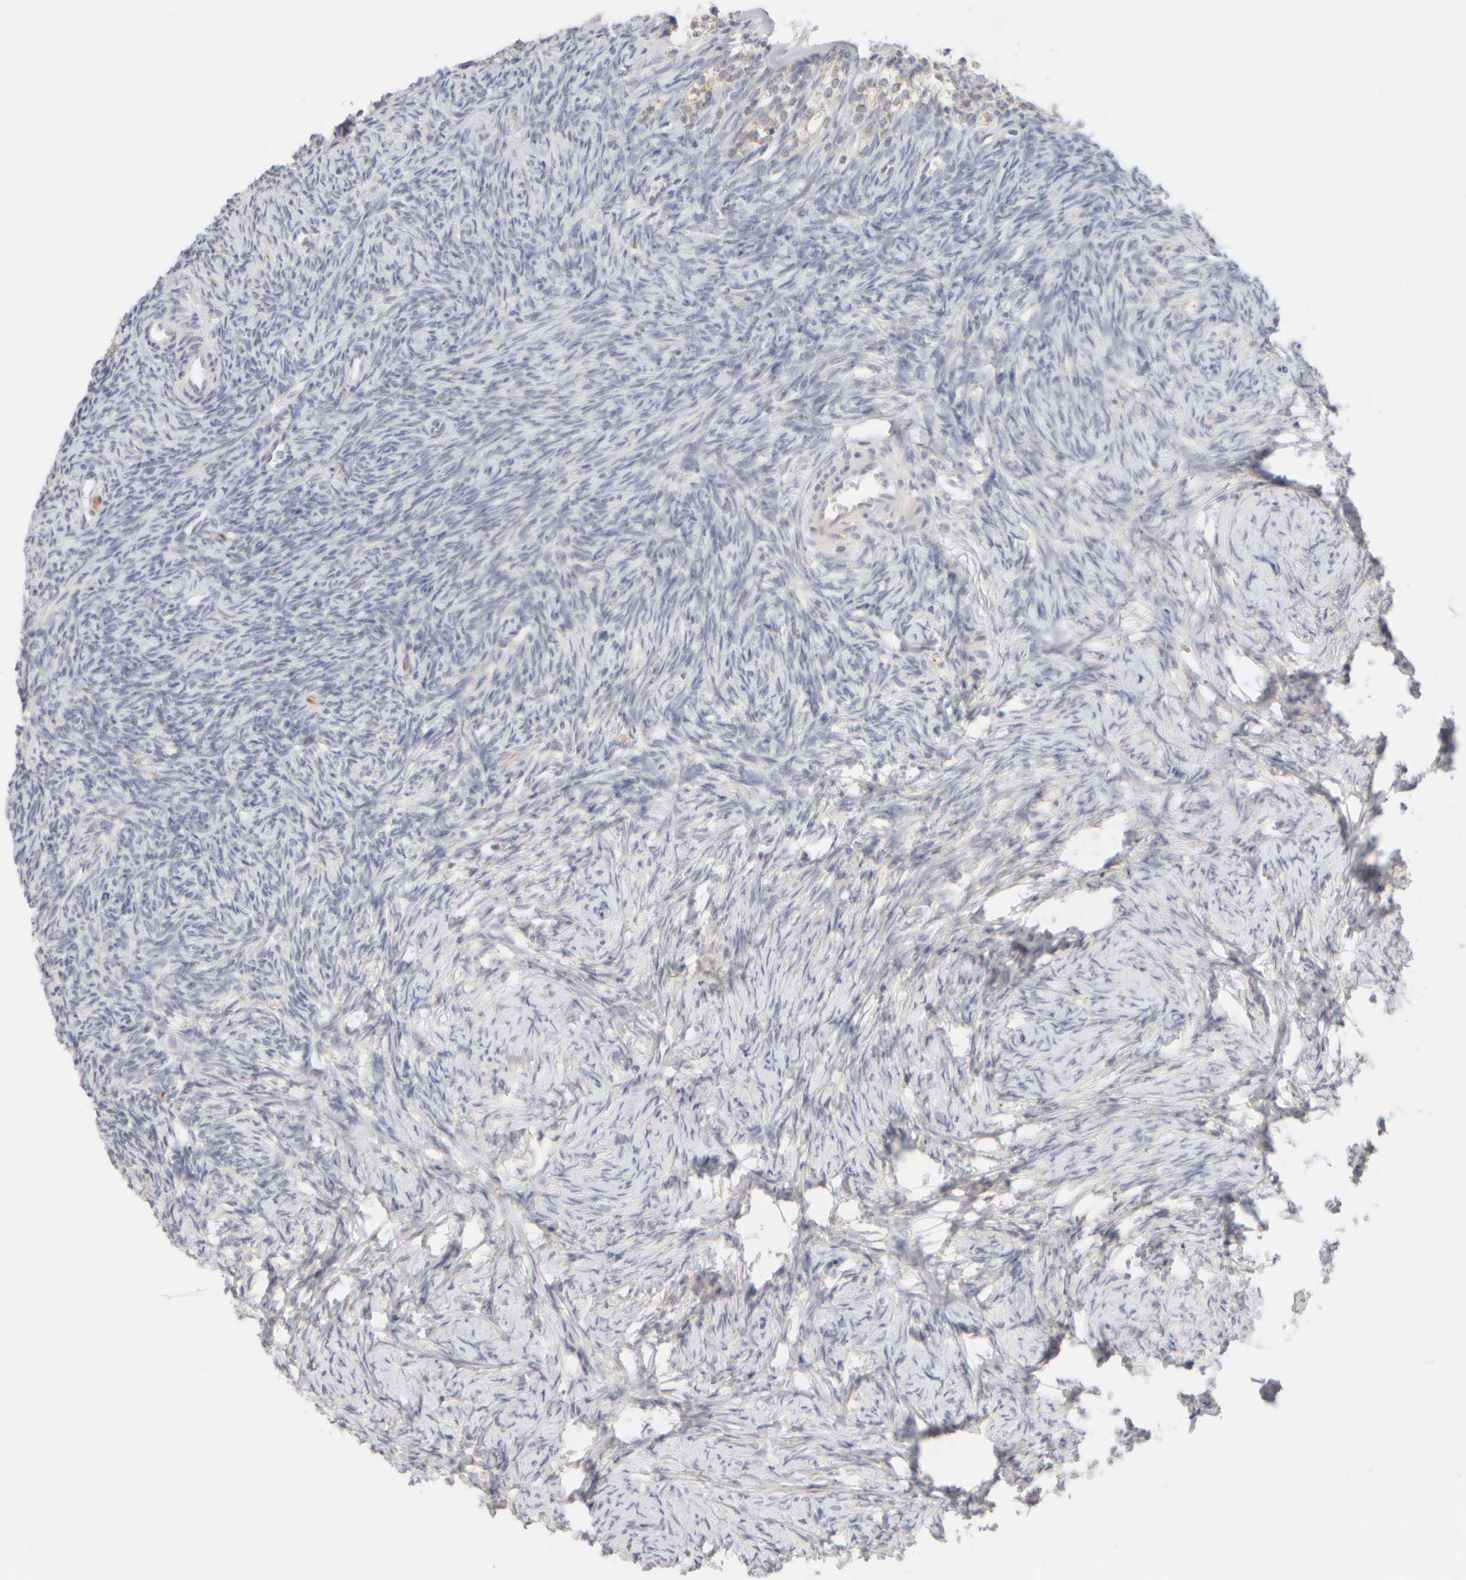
{"staining": {"intensity": "weak", "quantity": ">75%", "location": "cytoplasmic/membranous"}, "tissue": "ovary", "cell_type": "Follicle cells", "image_type": "normal", "snomed": [{"axis": "morphology", "description": "Normal tissue, NOS"}, {"axis": "topography", "description": "Ovary"}], "caption": "Immunohistochemistry photomicrograph of unremarkable ovary stained for a protein (brown), which exhibits low levels of weak cytoplasmic/membranous staining in about >75% of follicle cells.", "gene": "ZNF112", "patient": {"sex": "female", "age": 34}}